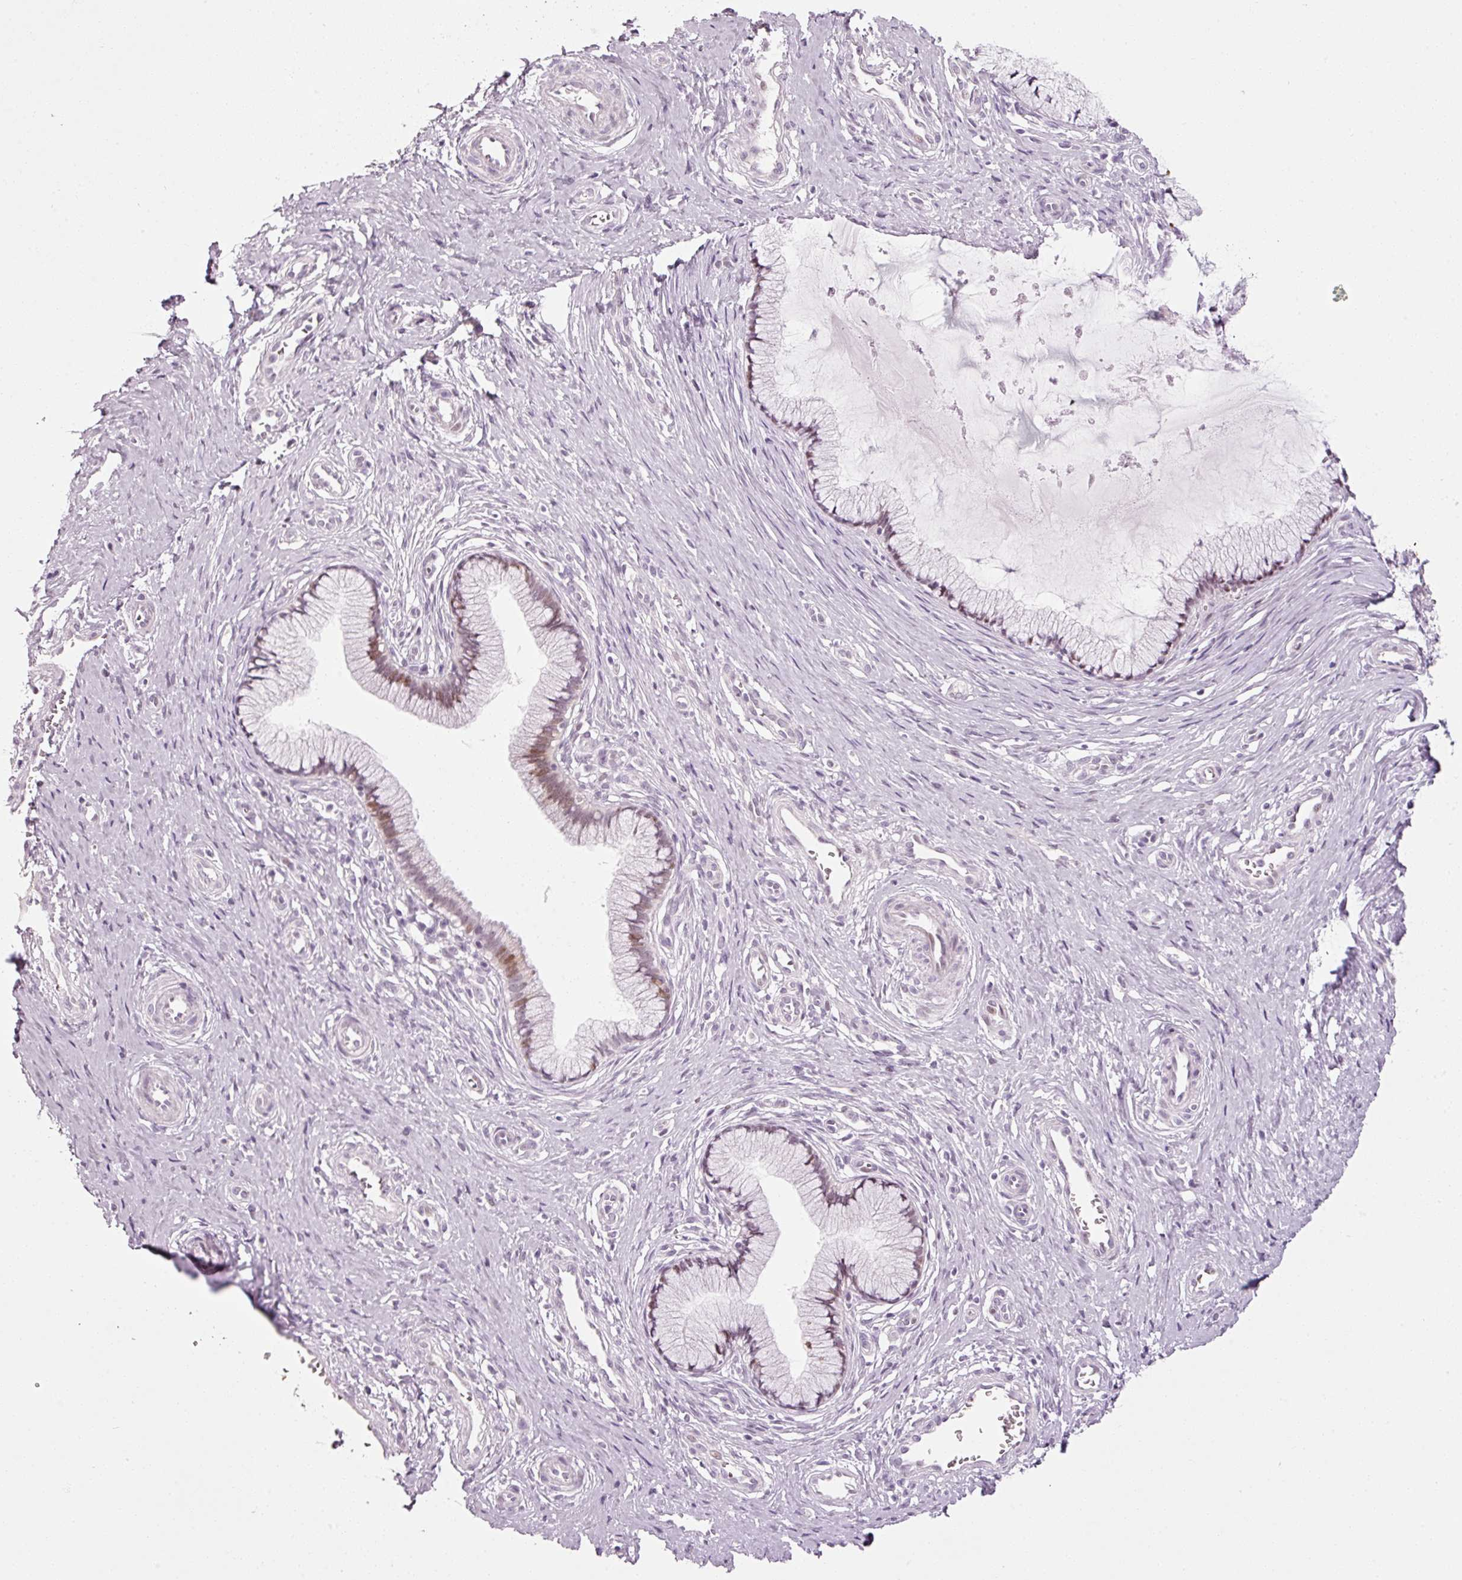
{"staining": {"intensity": "moderate", "quantity": "<25%", "location": "nuclear"}, "tissue": "cervix", "cell_type": "Glandular cells", "image_type": "normal", "snomed": [{"axis": "morphology", "description": "Normal tissue, NOS"}, {"axis": "topography", "description": "Cervix"}], "caption": "This histopathology image demonstrates benign cervix stained with immunohistochemistry (IHC) to label a protein in brown. The nuclear of glandular cells show moderate positivity for the protein. Nuclei are counter-stained blue.", "gene": "ANKRD20A1", "patient": {"sex": "female", "age": 36}}